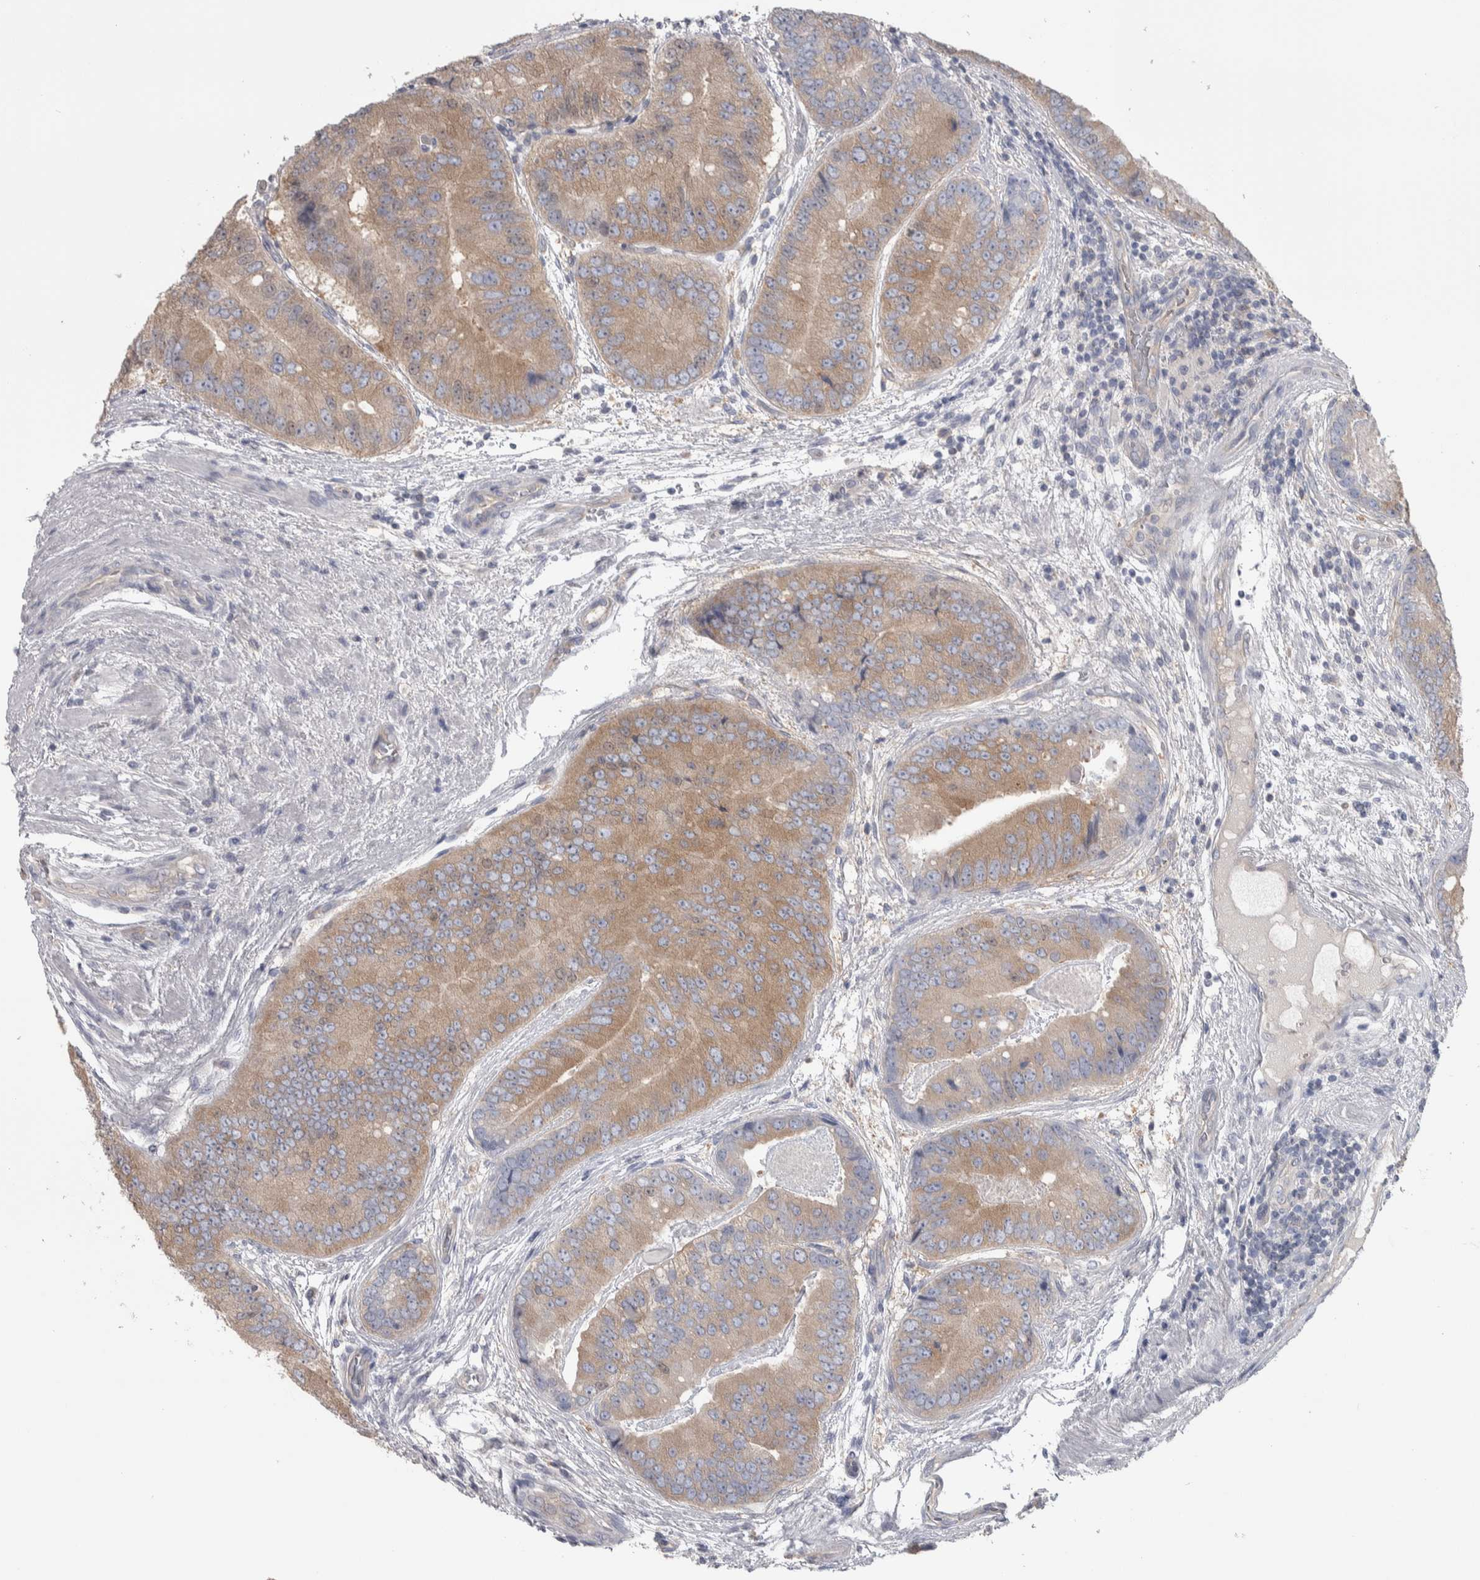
{"staining": {"intensity": "moderate", "quantity": ">75%", "location": "cytoplasmic/membranous"}, "tissue": "prostate cancer", "cell_type": "Tumor cells", "image_type": "cancer", "snomed": [{"axis": "morphology", "description": "Adenocarcinoma, High grade"}, {"axis": "topography", "description": "Prostate"}], "caption": "This is an image of immunohistochemistry staining of adenocarcinoma (high-grade) (prostate), which shows moderate positivity in the cytoplasmic/membranous of tumor cells.", "gene": "GPHN", "patient": {"sex": "male", "age": 70}}